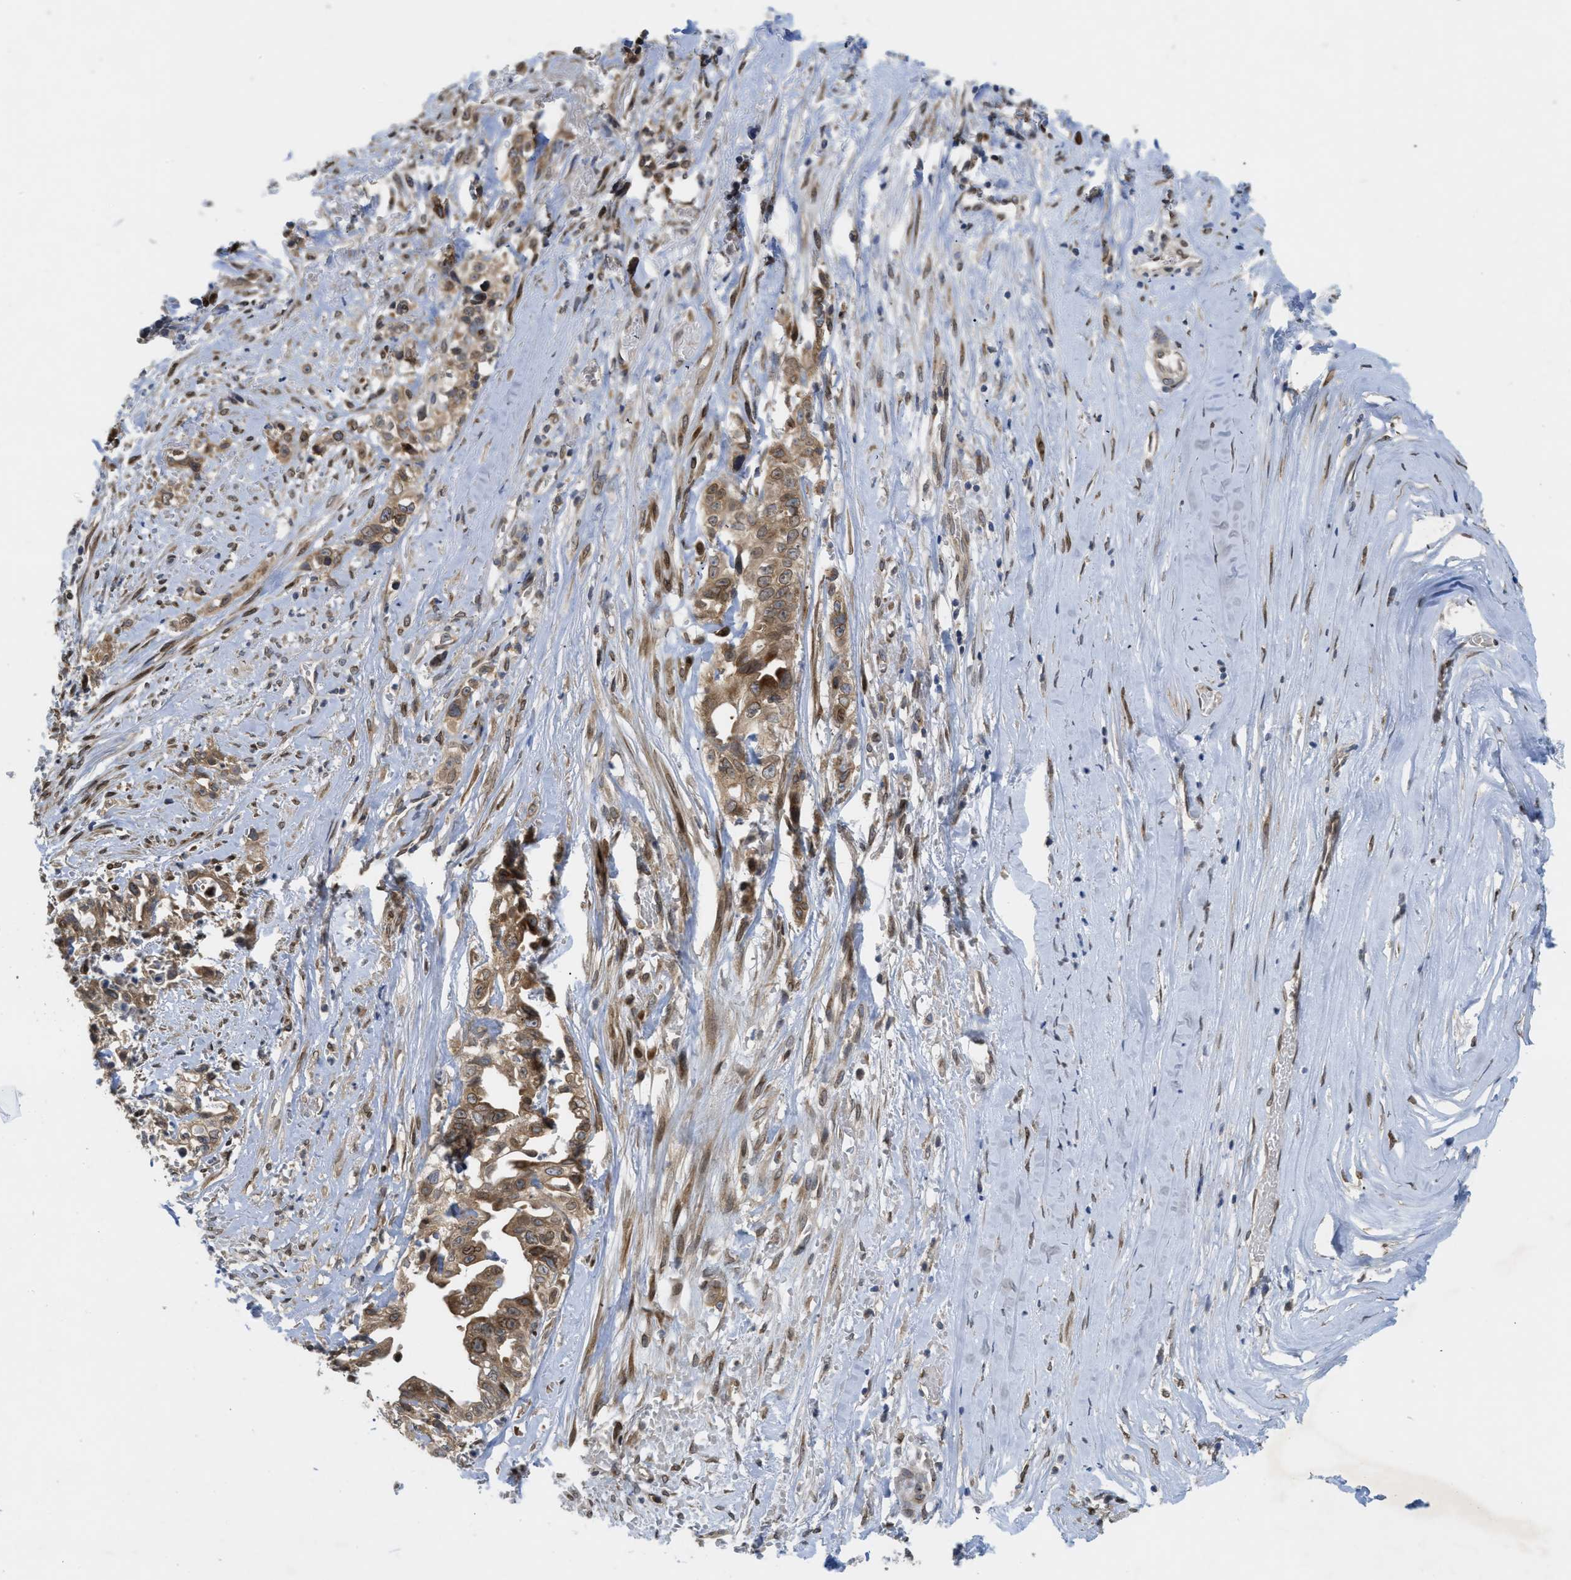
{"staining": {"intensity": "moderate", "quantity": ">75%", "location": "cytoplasmic/membranous"}, "tissue": "liver cancer", "cell_type": "Tumor cells", "image_type": "cancer", "snomed": [{"axis": "morphology", "description": "Cholangiocarcinoma"}, {"axis": "topography", "description": "Liver"}], "caption": "A photomicrograph of cholangiocarcinoma (liver) stained for a protein displays moderate cytoplasmic/membranous brown staining in tumor cells.", "gene": "EIF2AK3", "patient": {"sex": "female", "age": 70}}